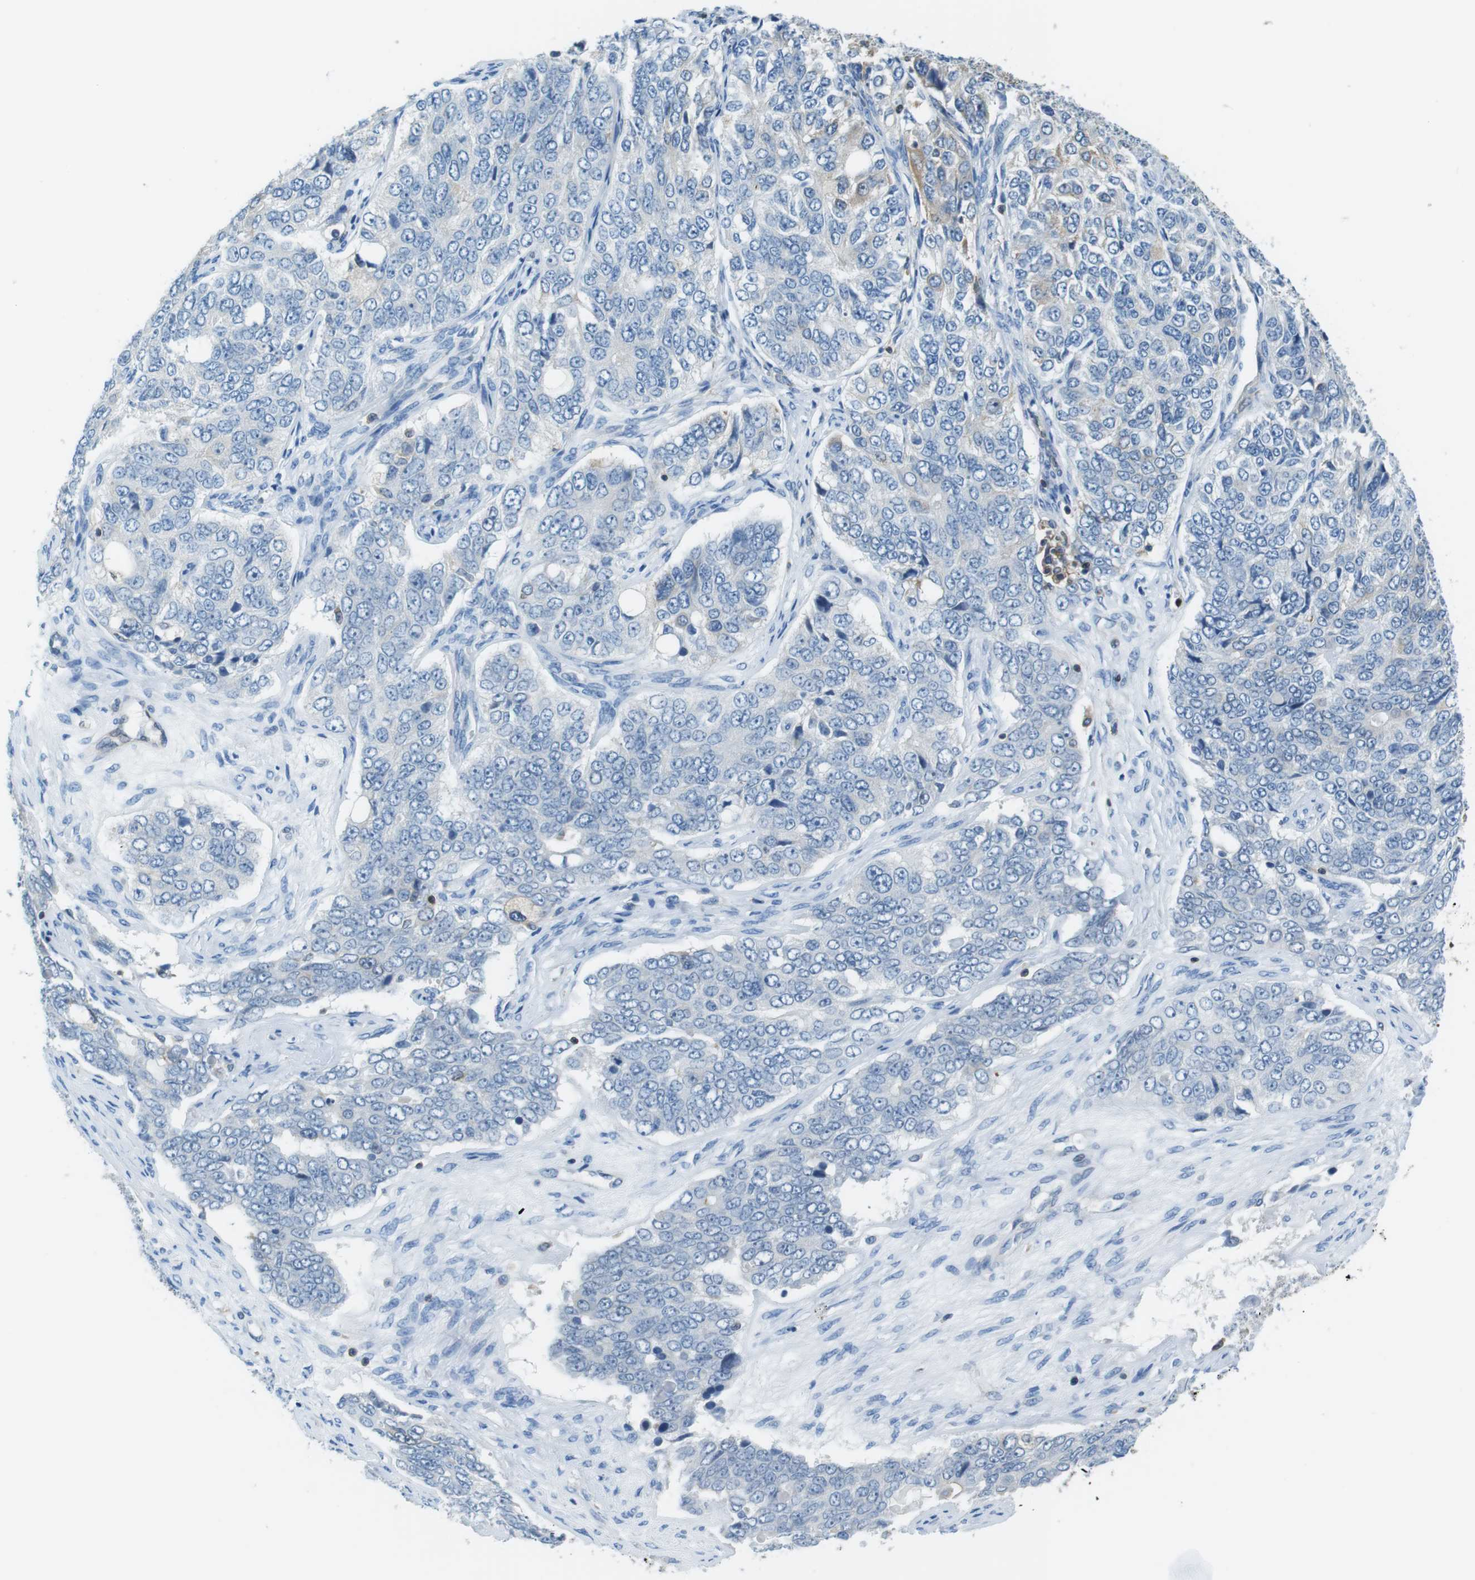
{"staining": {"intensity": "weak", "quantity": "<25%", "location": "cytoplasmic/membranous"}, "tissue": "ovarian cancer", "cell_type": "Tumor cells", "image_type": "cancer", "snomed": [{"axis": "morphology", "description": "Carcinoma, endometroid"}, {"axis": "topography", "description": "Ovary"}], "caption": "Tumor cells are negative for protein expression in human ovarian cancer.", "gene": "TES", "patient": {"sex": "female", "age": 51}}